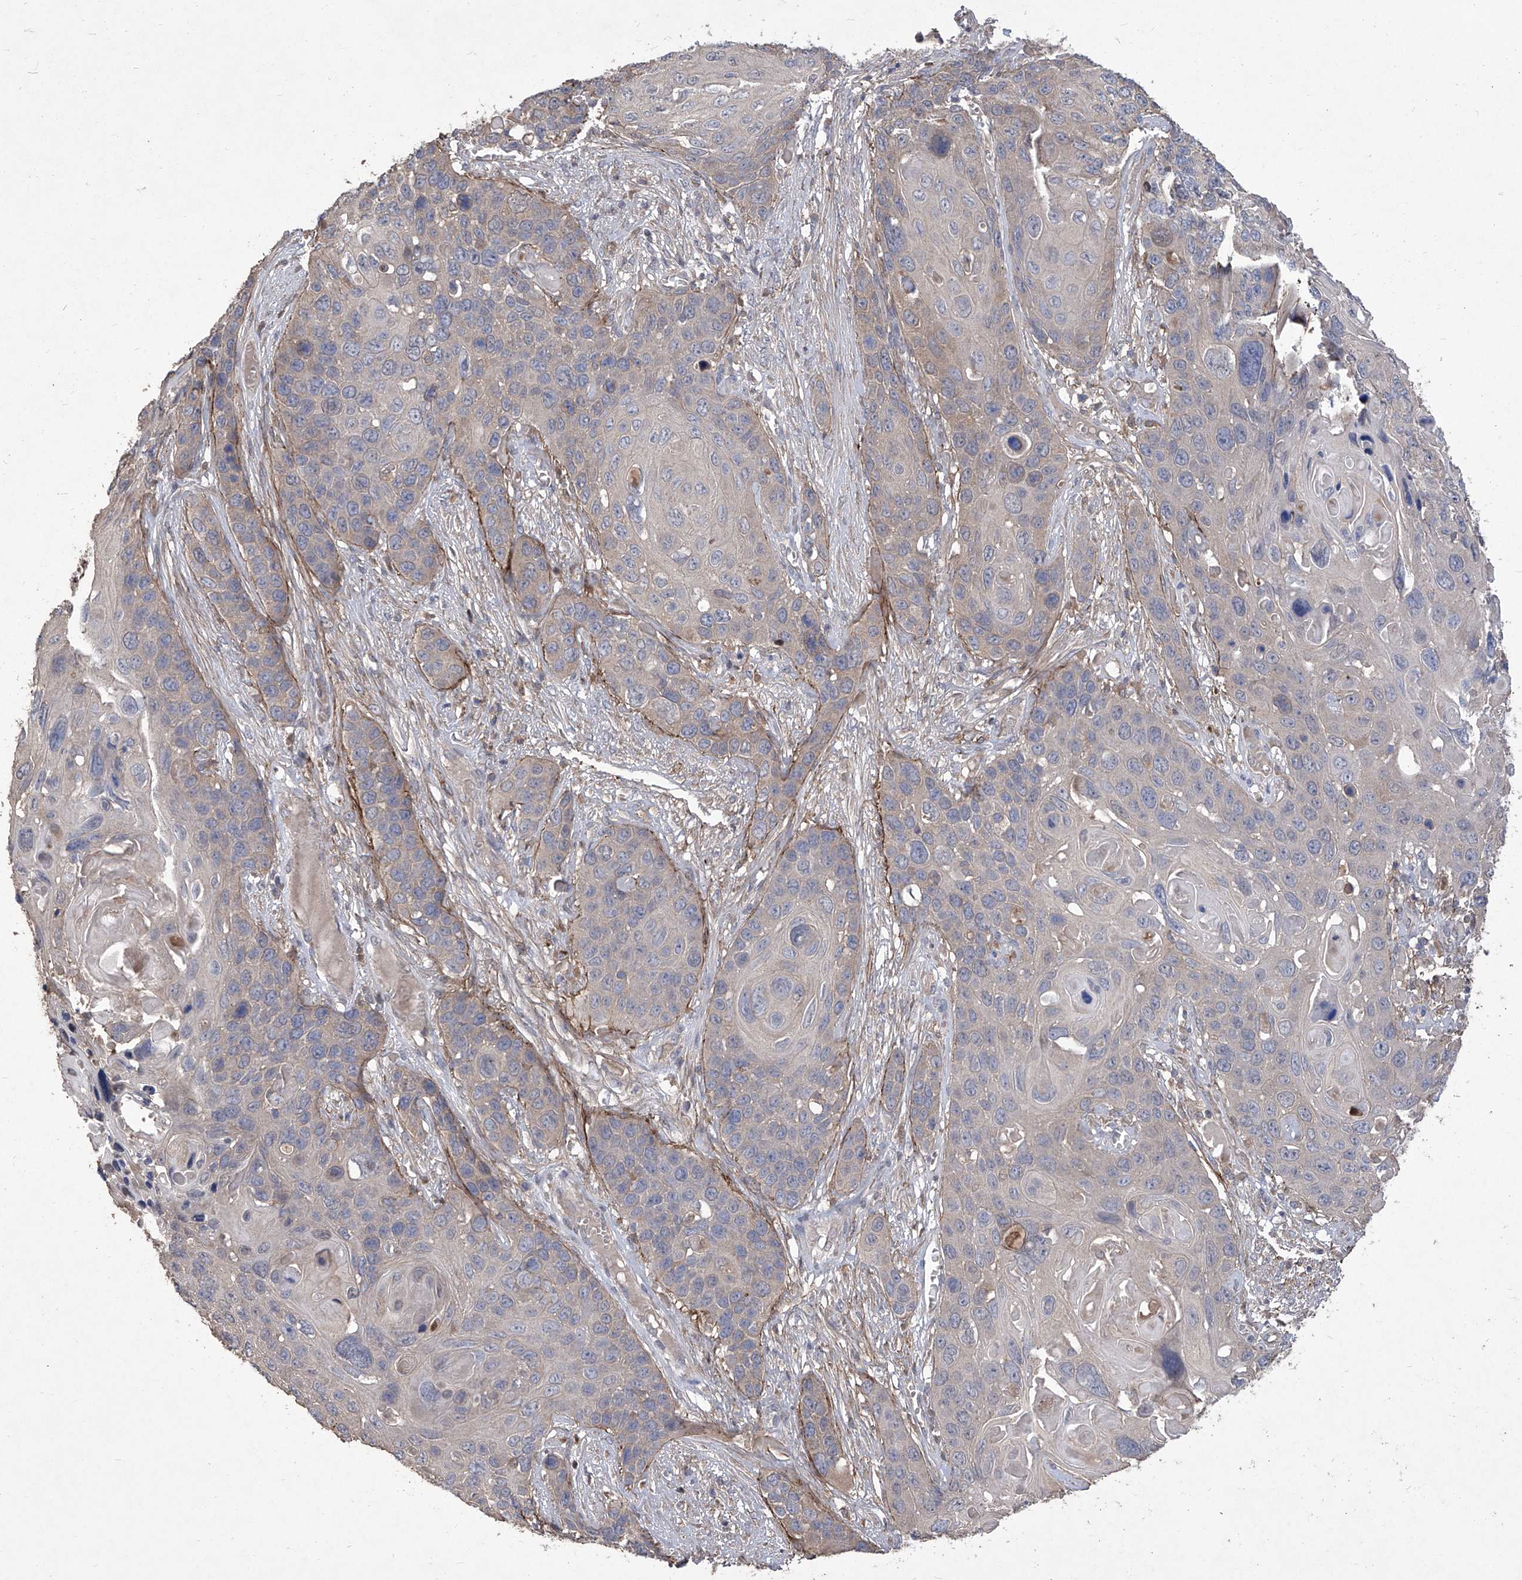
{"staining": {"intensity": "negative", "quantity": "none", "location": "none"}, "tissue": "skin cancer", "cell_type": "Tumor cells", "image_type": "cancer", "snomed": [{"axis": "morphology", "description": "Squamous cell carcinoma, NOS"}, {"axis": "topography", "description": "Skin"}], "caption": "Tumor cells are negative for protein expression in human skin cancer (squamous cell carcinoma).", "gene": "TXNIP", "patient": {"sex": "male", "age": 55}}